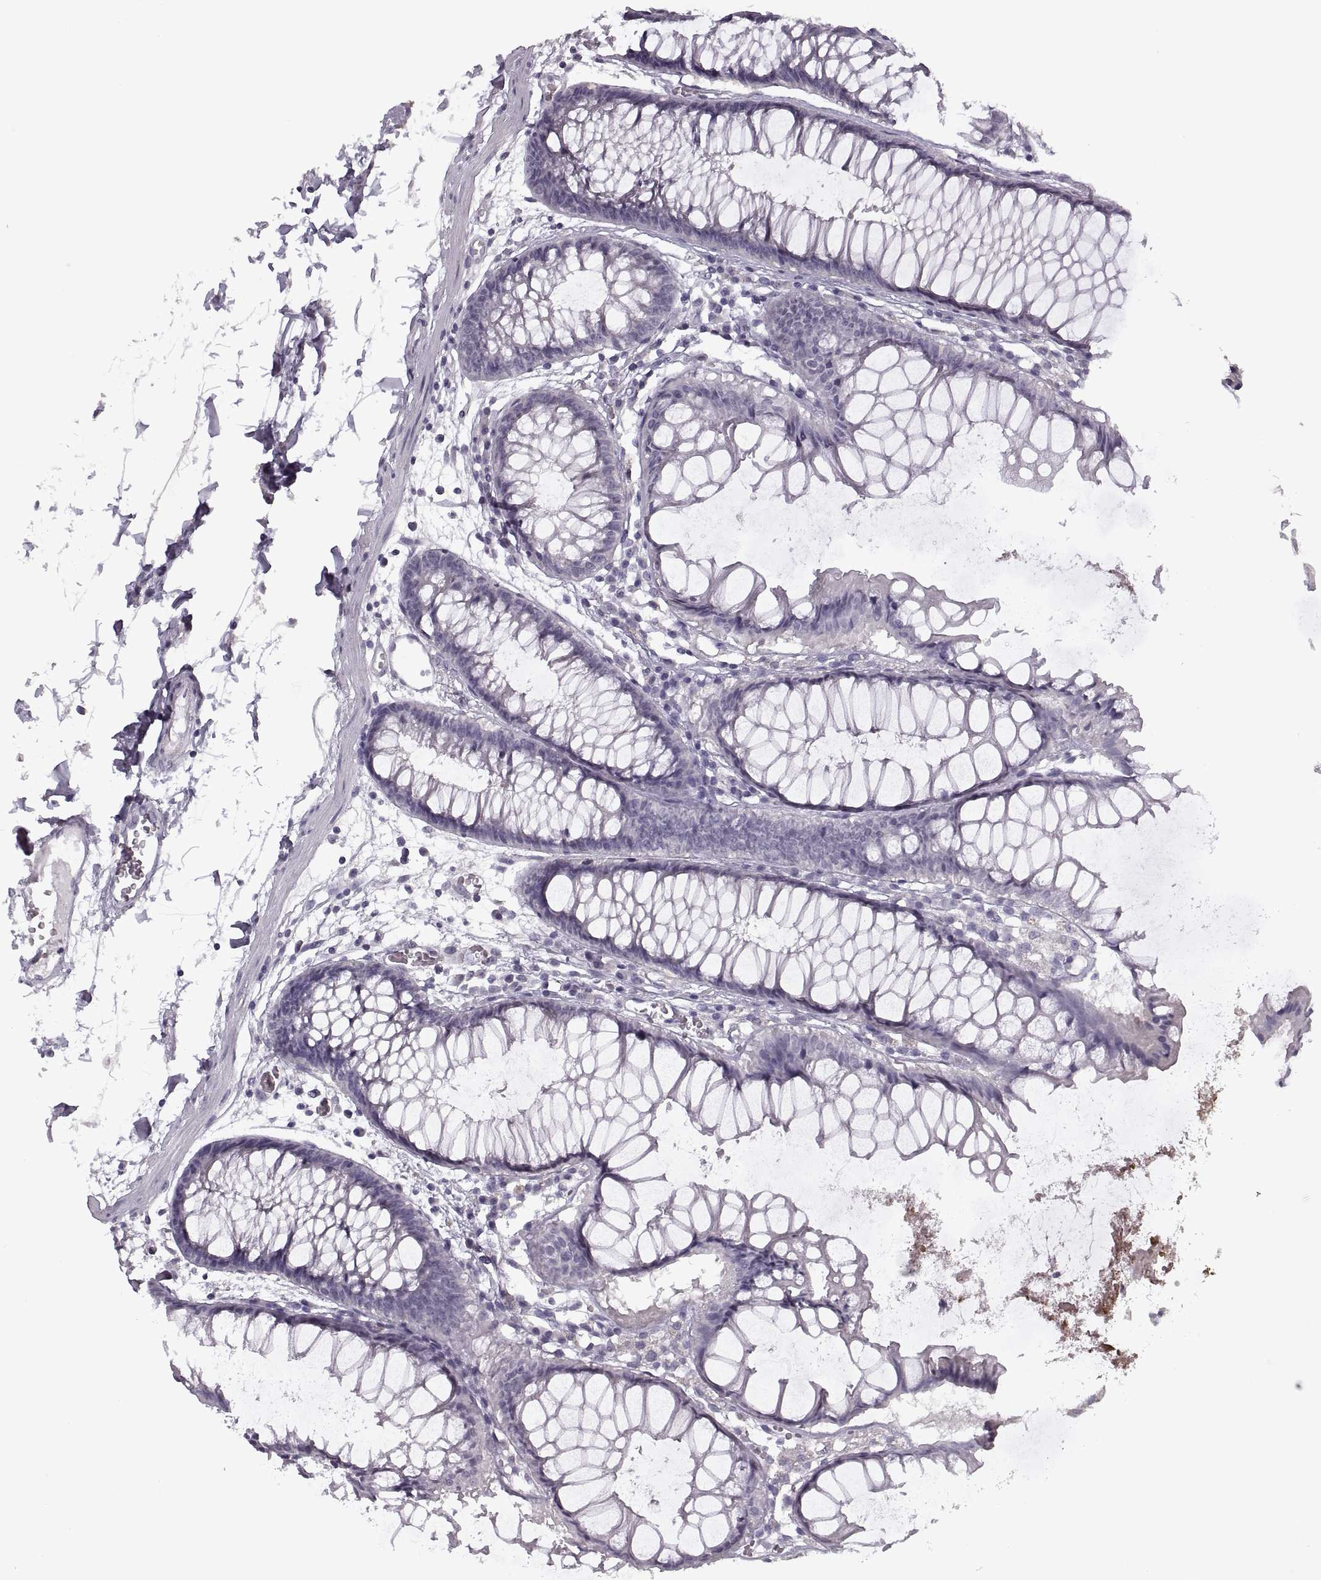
{"staining": {"intensity": "negative", "quantity": "none", "location": "none"}, "tissue": "colon", "cell_type": "Endothelial cells", "image_type": "normal", "snomed": [{"axis": "morphology", "description": "Normal tissue, NOS"}, {"axis": "morphology", "description": "Adenocarcinoma, NOS"}, {"axis": "topography", "description": "Colon"}], "caption": "Immunohistochemistry of normal colon demonstrates no positivity in endothelial cells.", "gene": "PAGE2B", "patient": {"sex": "male", "age": 65}}